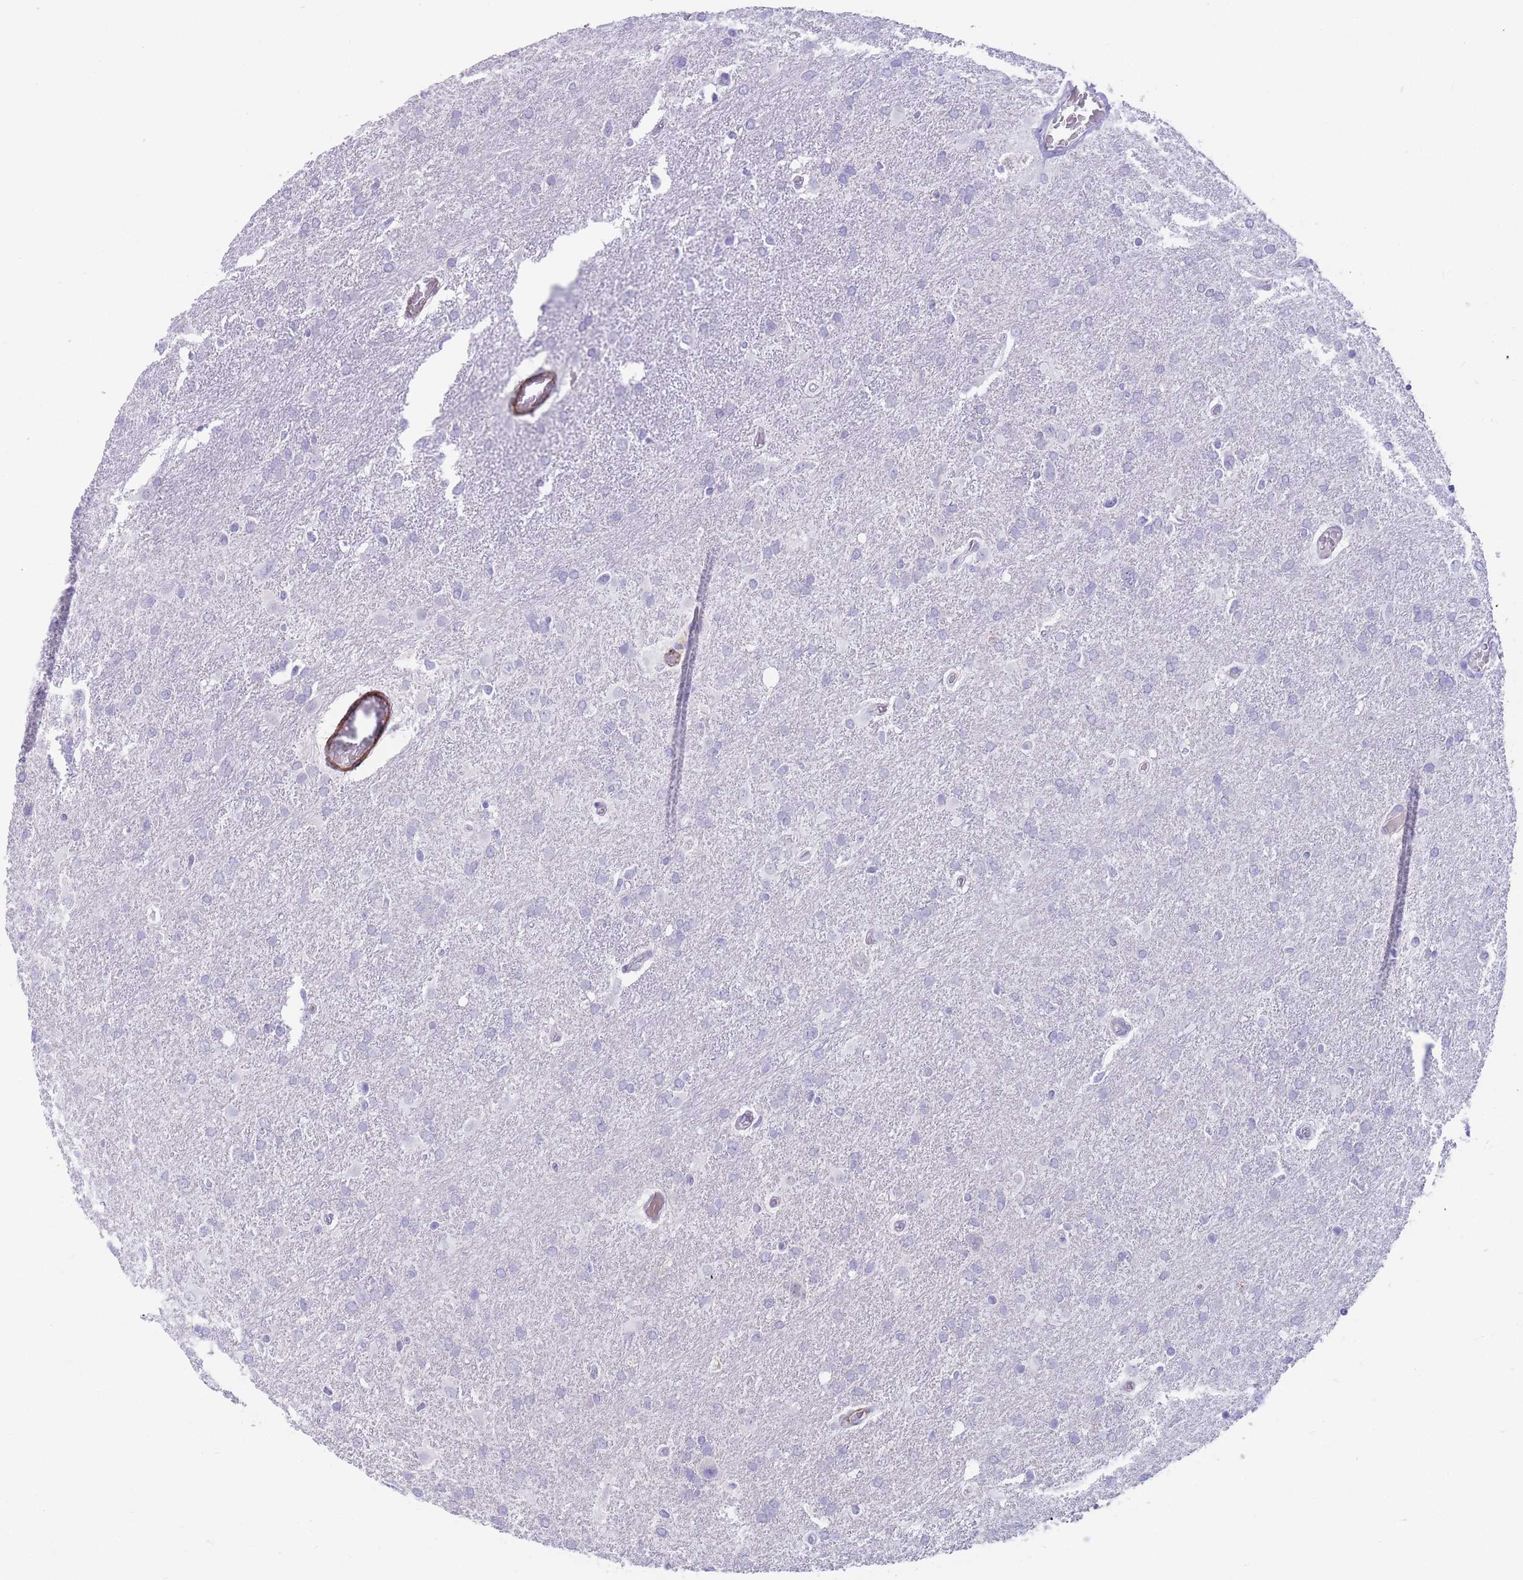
{"staining": {"intensity": "negative", "quantity": "none", "location": "none"}, "tissue": "glioma", "cell_type": "Tumor cells", "image_type": "cancer", "snomed": [{"axis": "morphology", "description": "Glioma, malignant, High grade"}, {"axis": "topography", "description": "Brain"}], "caption": "High power microscopy image of an immunohistochemistry (IHC) image of glioma, revealing no significant staining in tumor cells.", "gene": "DPYD", "patient": {"sex": "male", "age": 61}}